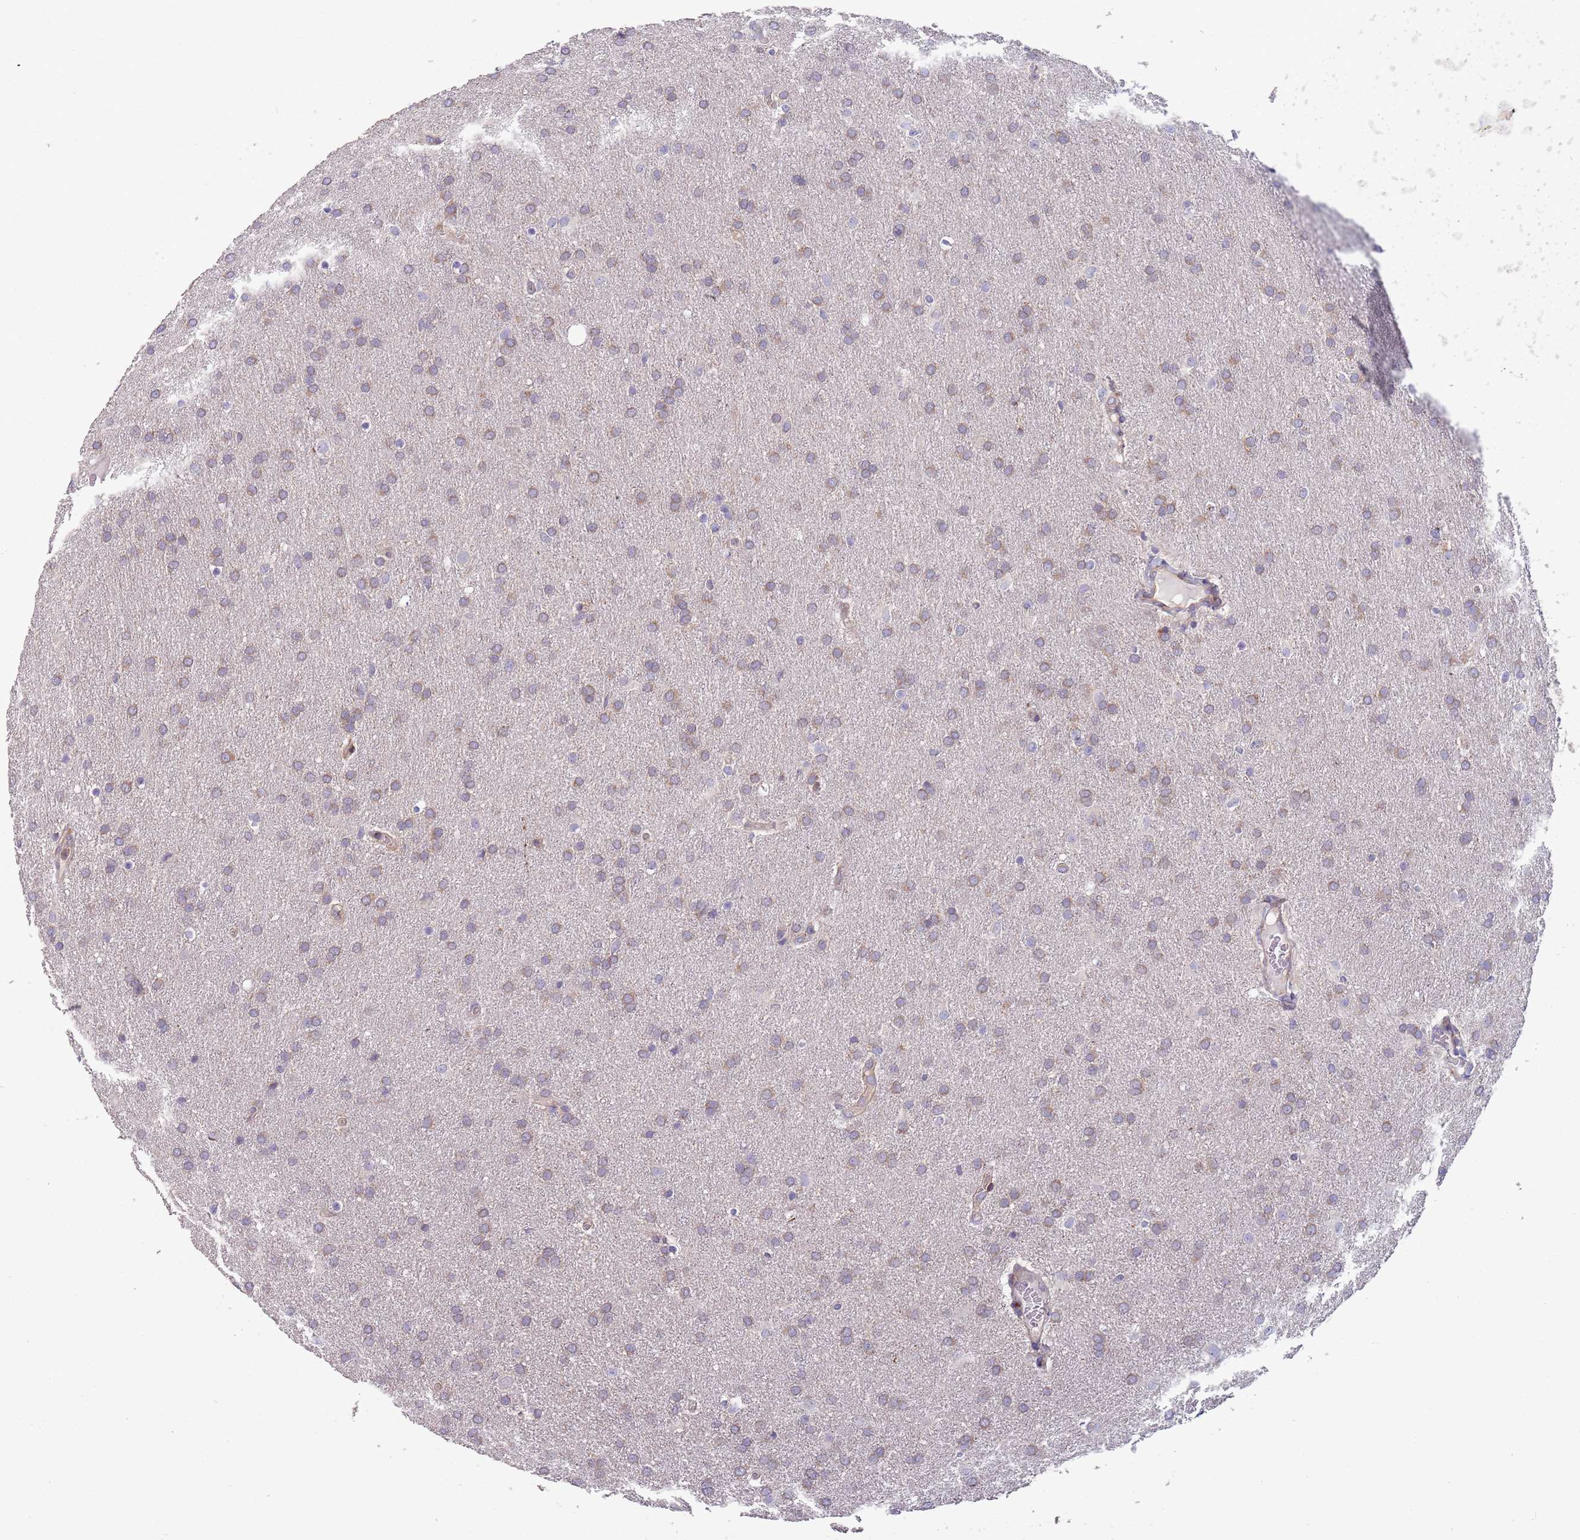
{"staining": {"intensity": "moderate", "quantity": ">75%", "location": "cytoplasmic/membranous"}, "tissue": "glioma", "cell_type": "Tumor cells", "image_type": "cancer", "snomed": [{"axis": "morphology", "description": "Glioma, malignant, Low grade"}, {"axis": "topography", "description": "Brain"}], "caption": "Immunohistochemistry image of neoplastic tissue: human malignant low-grade glioma stained using immunohistochemistry (IHC) reveals medium levels of moderate protein expression localized specifically in the cytoplasmic/membranous of tumor cells, appearing as a cytoplasmic/membranous brown color.", "gene": "ARMCX6", "patient": {"sex": "female", "age": 32}}